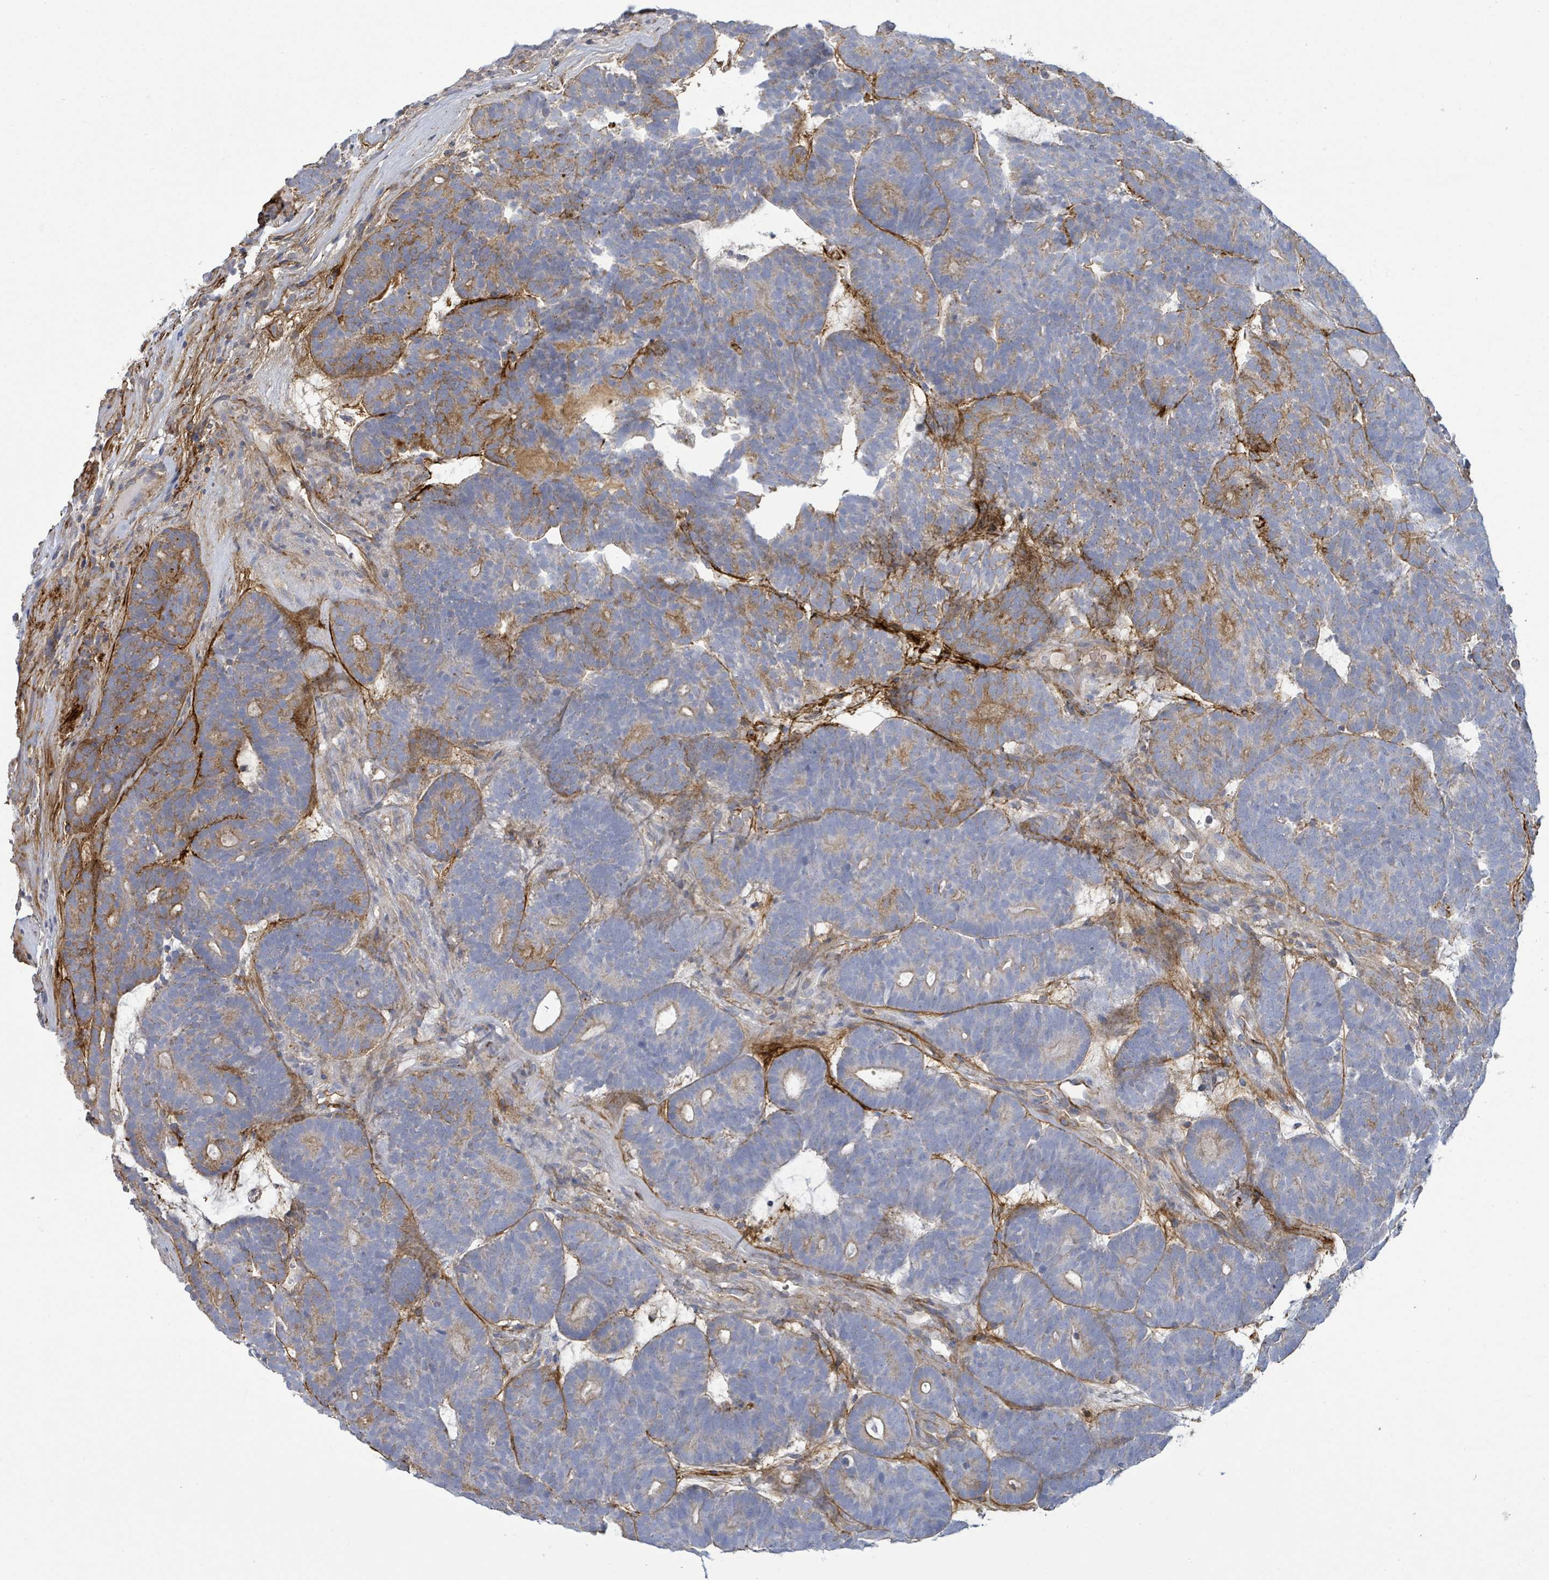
{"staining": {"intensity": "moderate", "quantity": "<25%", "location": "cytoplasmic/membranous"}, "tissue": "head and neck cancer", "cell_type": "Tumor cells", "image_type": "cancer", "snomed": [{"axis": "morphology", "description": "Adenocarcinoma, NOS"}, {"axis": "topography", "description": "Head-Neck"}], "caption": "Head and neck cancer stained with IHC shows moderate cytoplasmic/membranous expression in about <25% of tumor cells. (IHC, brightfield microscopy, high magnification).", "gene": "EGFL7", "patient": {"sex": "female", "age": 81}}